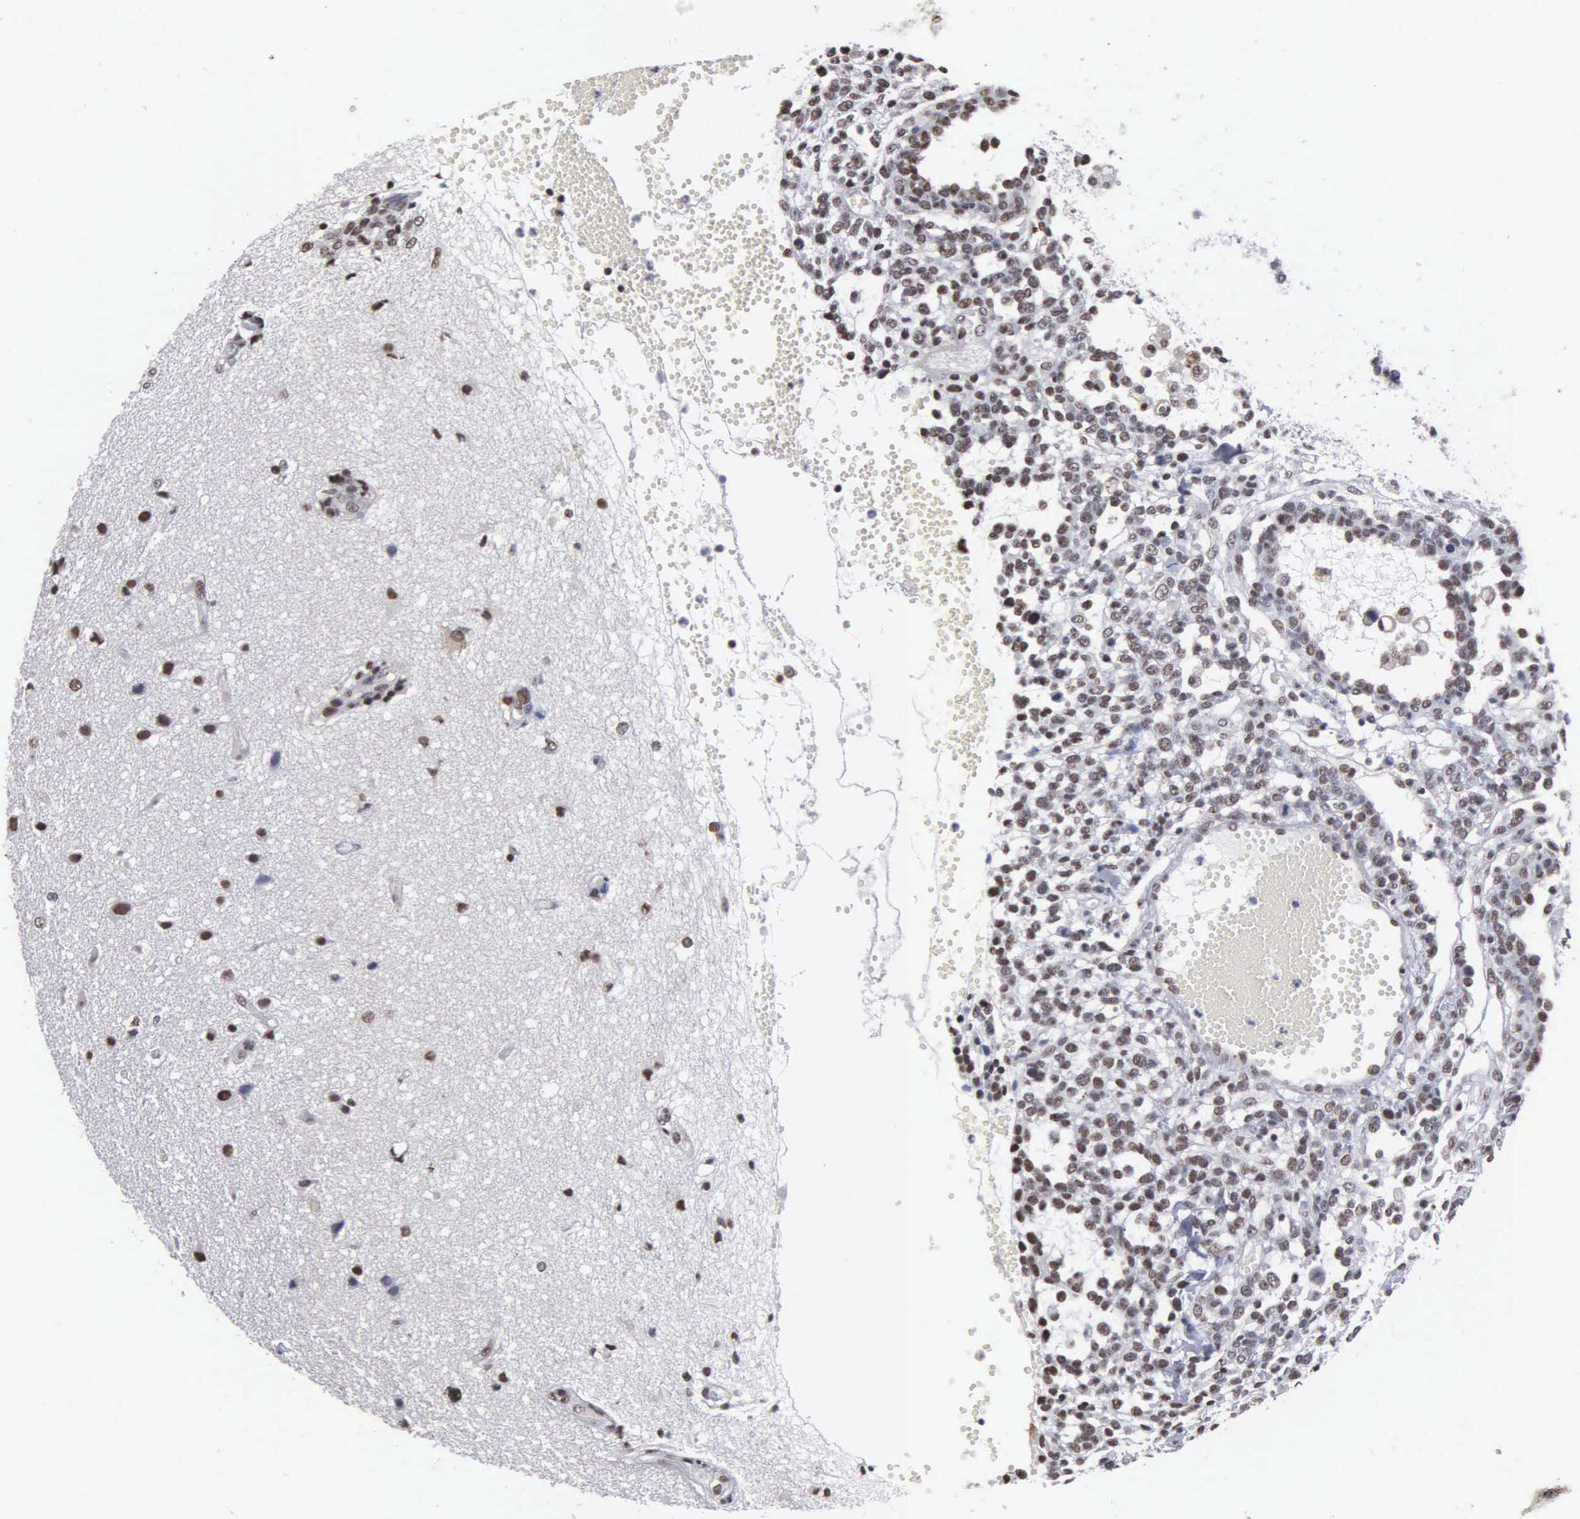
{"staining": {"intensity": "moderate", "quantity": ">75%", "location": "nuclear"}, "tissue": "glioma", "cell_type": "Tumor cells", "image_type": "cancer", "snomed": [{"axis": "morphology", "description": "Glioma, malignant, High grade"}, {"axis": "topography", "description": "Brain"}], "caption": "DAB immunohistochemical staining of human glioma reveals moderate nuclear protein staining in about >75% of tumor cells.", "gene": "KIAA0586", "patient": {"sex": "male", "age": 66}}